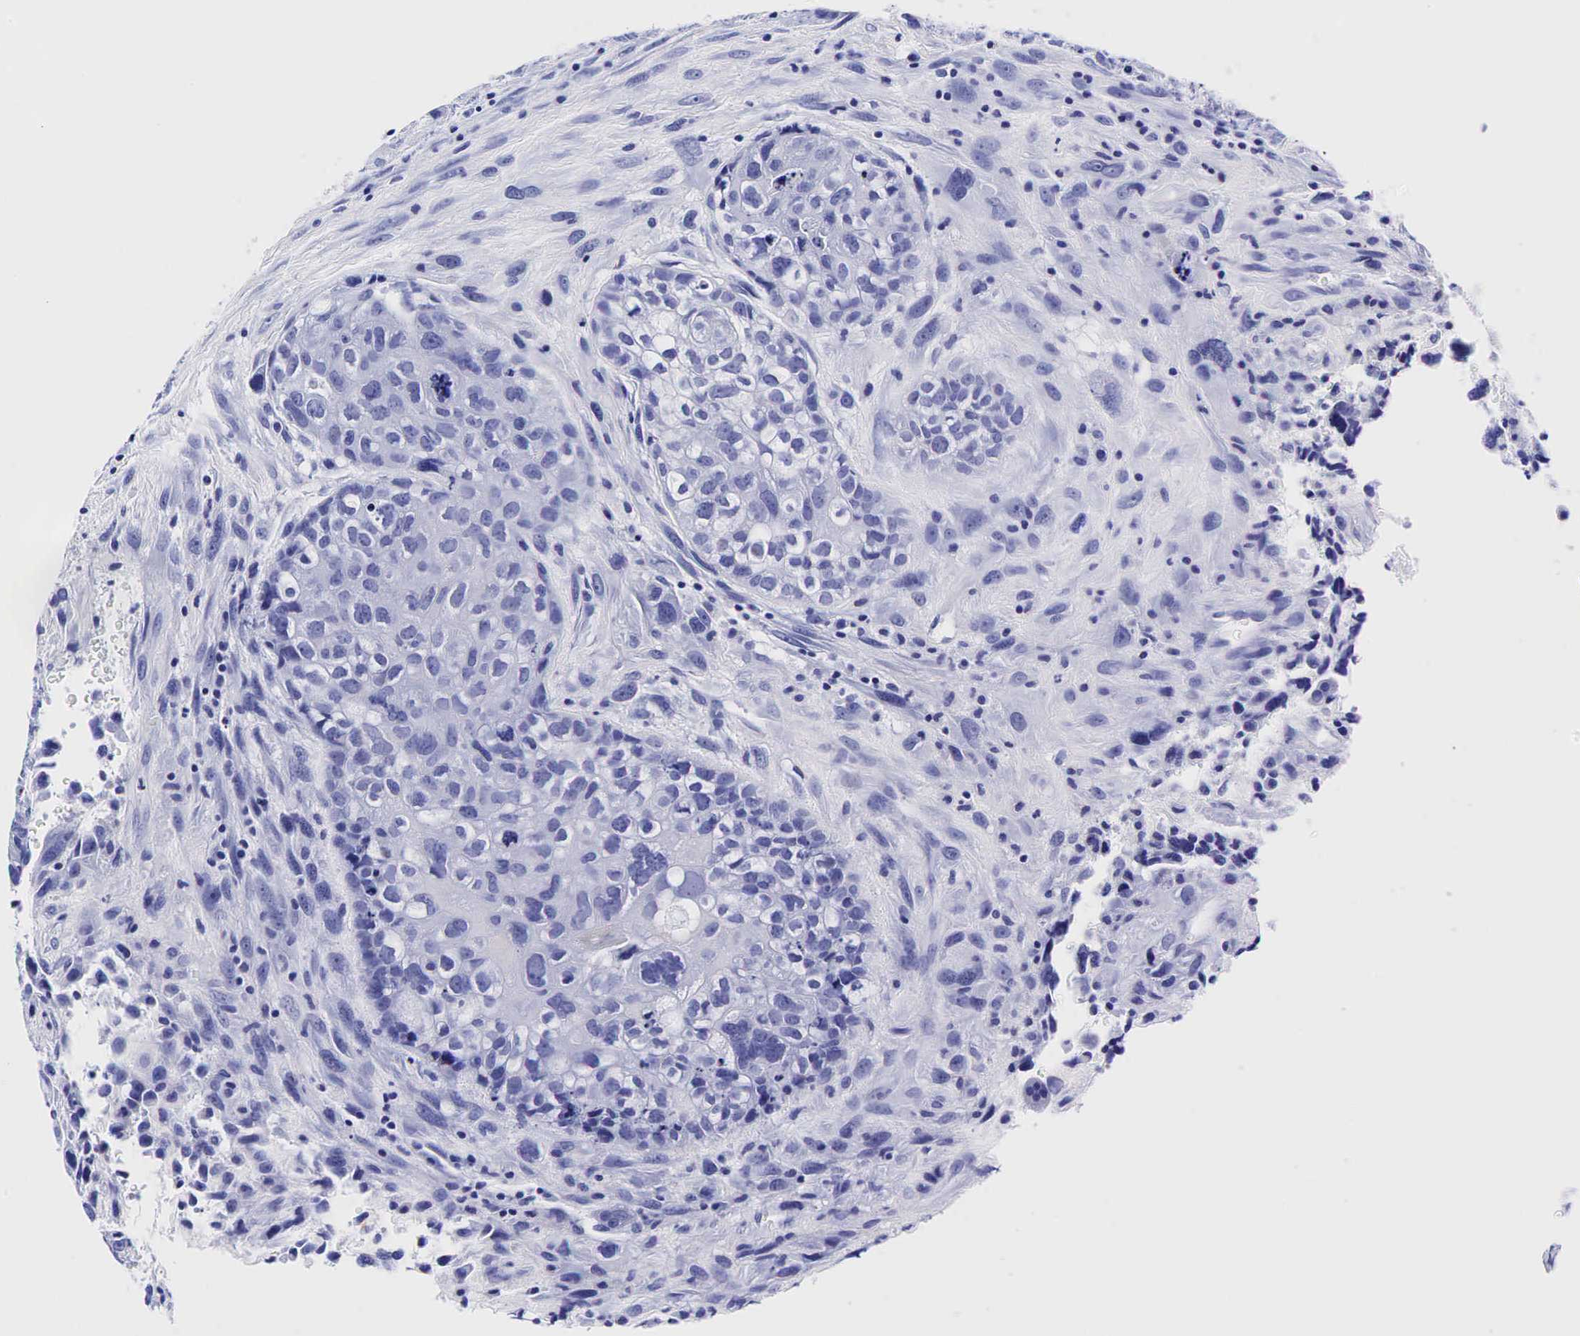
{"staining": {"intensity": "negative", "quantity": "none", "location": "none"}, "tissue": "breast cancer", "cell_type": "Tumor cells", "image_type": "cancer", "snomed": [{"axis": "morphology", "description": "Neoplasm, malignant, NOS"}, {"axis": "topography", "description": "Breast"}], "caption": "DAB immunohistochemical staining of breast cancer (malignant neoplasm) exhibits no significant staining in tumor cells.", "gene": "GCG", "patient": {"sex": "female", "age": 50}}